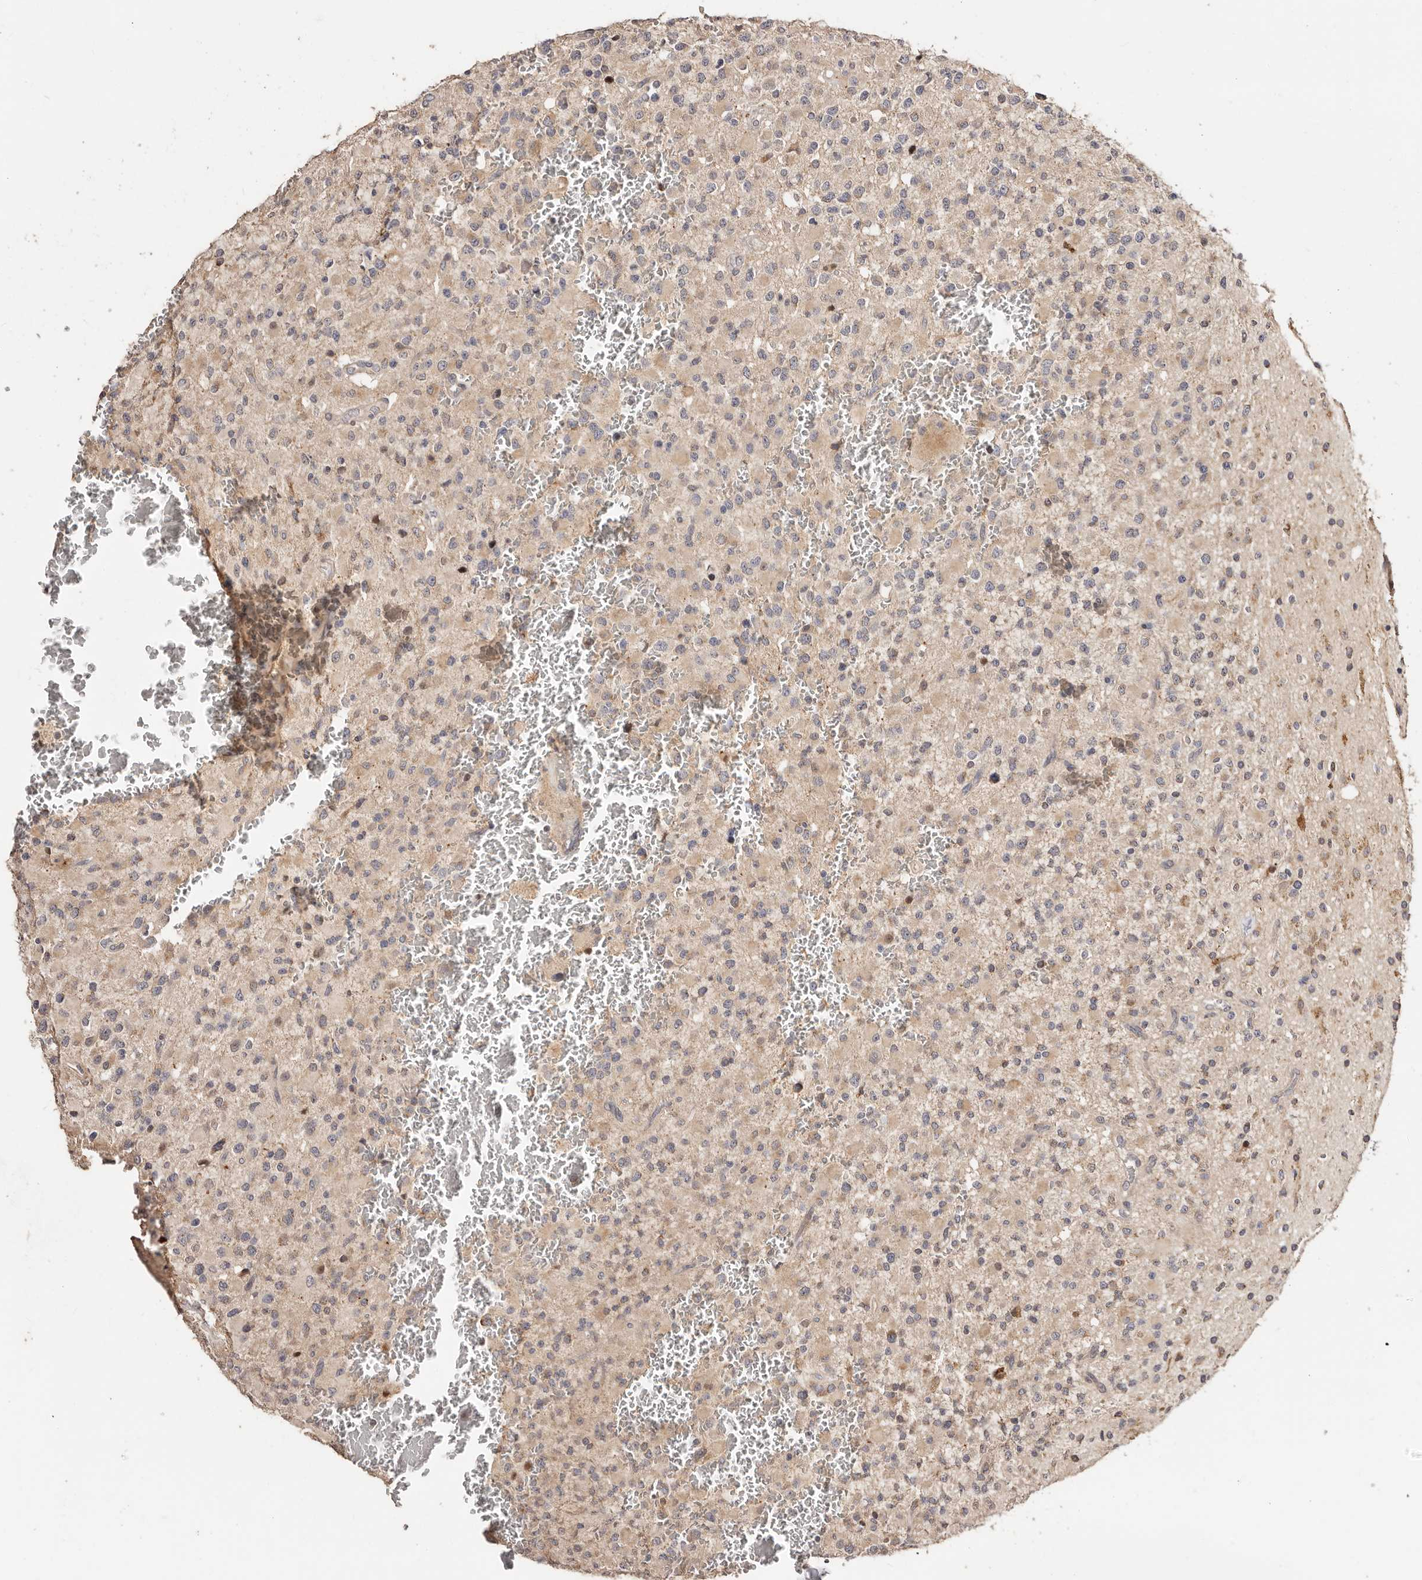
{"staining": {"intensity": "weak", "quantity": "25%-75%", "location": "cytoplasmic/membranous"}, "tissue": "glioma", "cell_type": "Tumor cells", "image_type": "cancer", "snomed": [{"axis": "morphology", "description": "Glioma, malignant, High grade"}, {"axis": "topography", "description": "Brain"}], "caption": "High-grade glioma (malignant) tissue reveals weak cytoplasmic/membranous staining in approximately 25%-75% of tumor cells, visualized by immunohistochemistry.", "gene": "APOL6", "patient": {"sex": "male", "age": 34}}